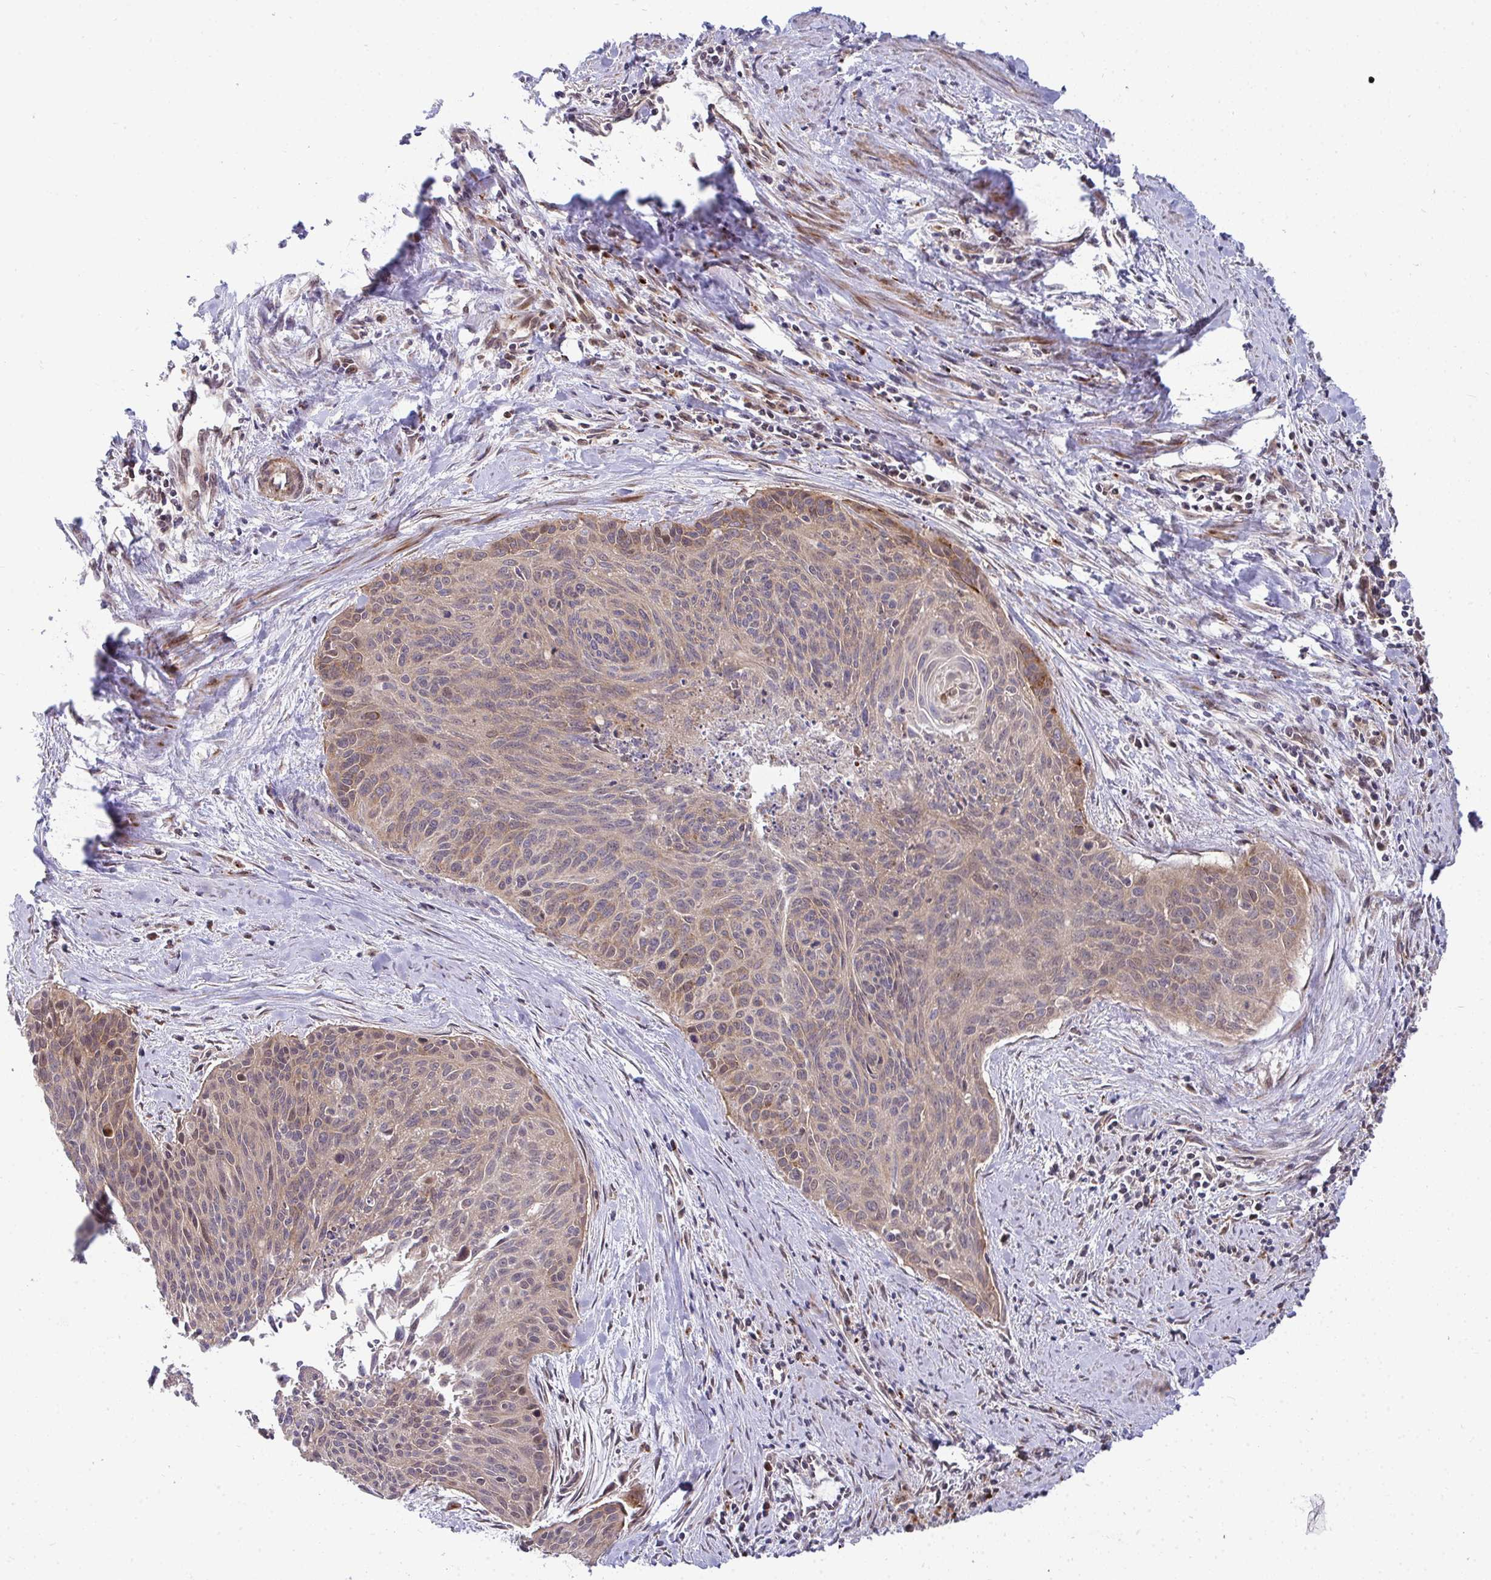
{"staining": {"intensity": "moderate", "quantity": "25%-75%", "location": "cytoplasmic/membranous"}, "tissue": "cervical cancer", "cell_type": "Tumor cells", "image_type": "cancer", "snomed": [{"axis": "morphology", "description": "Squamous cell carcinoma, NOS"}, {"axis": "topography", "description": "Cervix"}], "caption": "Protein expression analysis of cervical cancer (squamous cell carcinoma) shows moderate cytoplasmic/membranous positivity in about 25%-75% of tumor cells.", "gene": "TRIM44", "patient": {"sex": "female", "age": 55}}